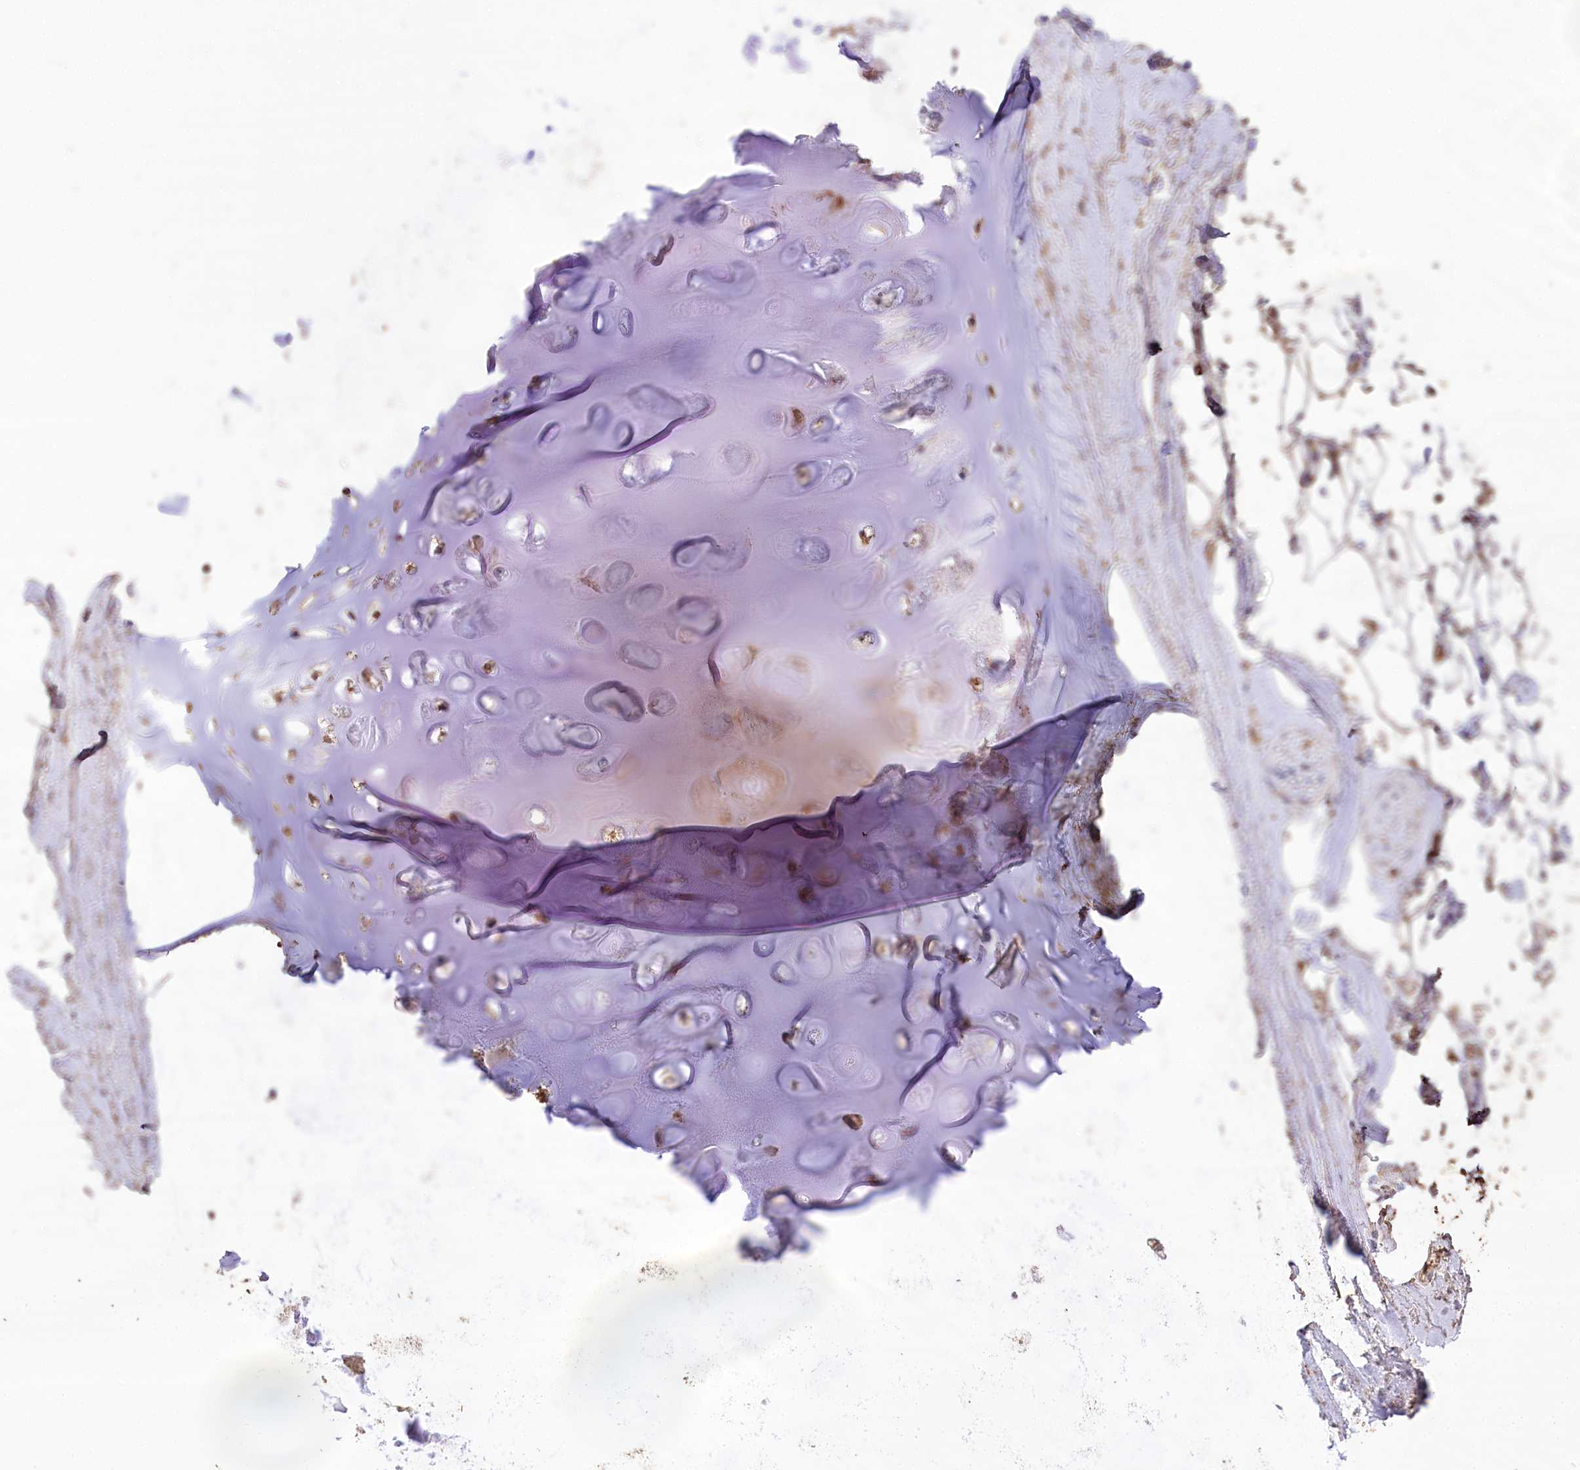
{"staining": {"intensity": "moderate", "quantity": "25%-75%", "location": "cytoplasmic/membranous"}, "tissue": "adipose tissue", "cell_type": "Adipocytes", "image_type": "normal", "snomed": [{"axis": "morphology", "description": "Normal tissue, NOS"}, {"axis": "topography", "description": "Cartilage tissue"}, {"axis": "topography", "description": "Bronchus"}], "caption": "Protein staining of unremarkable adipose tissue displays moderate cytoplasmic/membranous positivity in approximately 25%-75% of adipocytes.", "gene": "IREB2", "patient": {"sex": "female", "age": 73}}